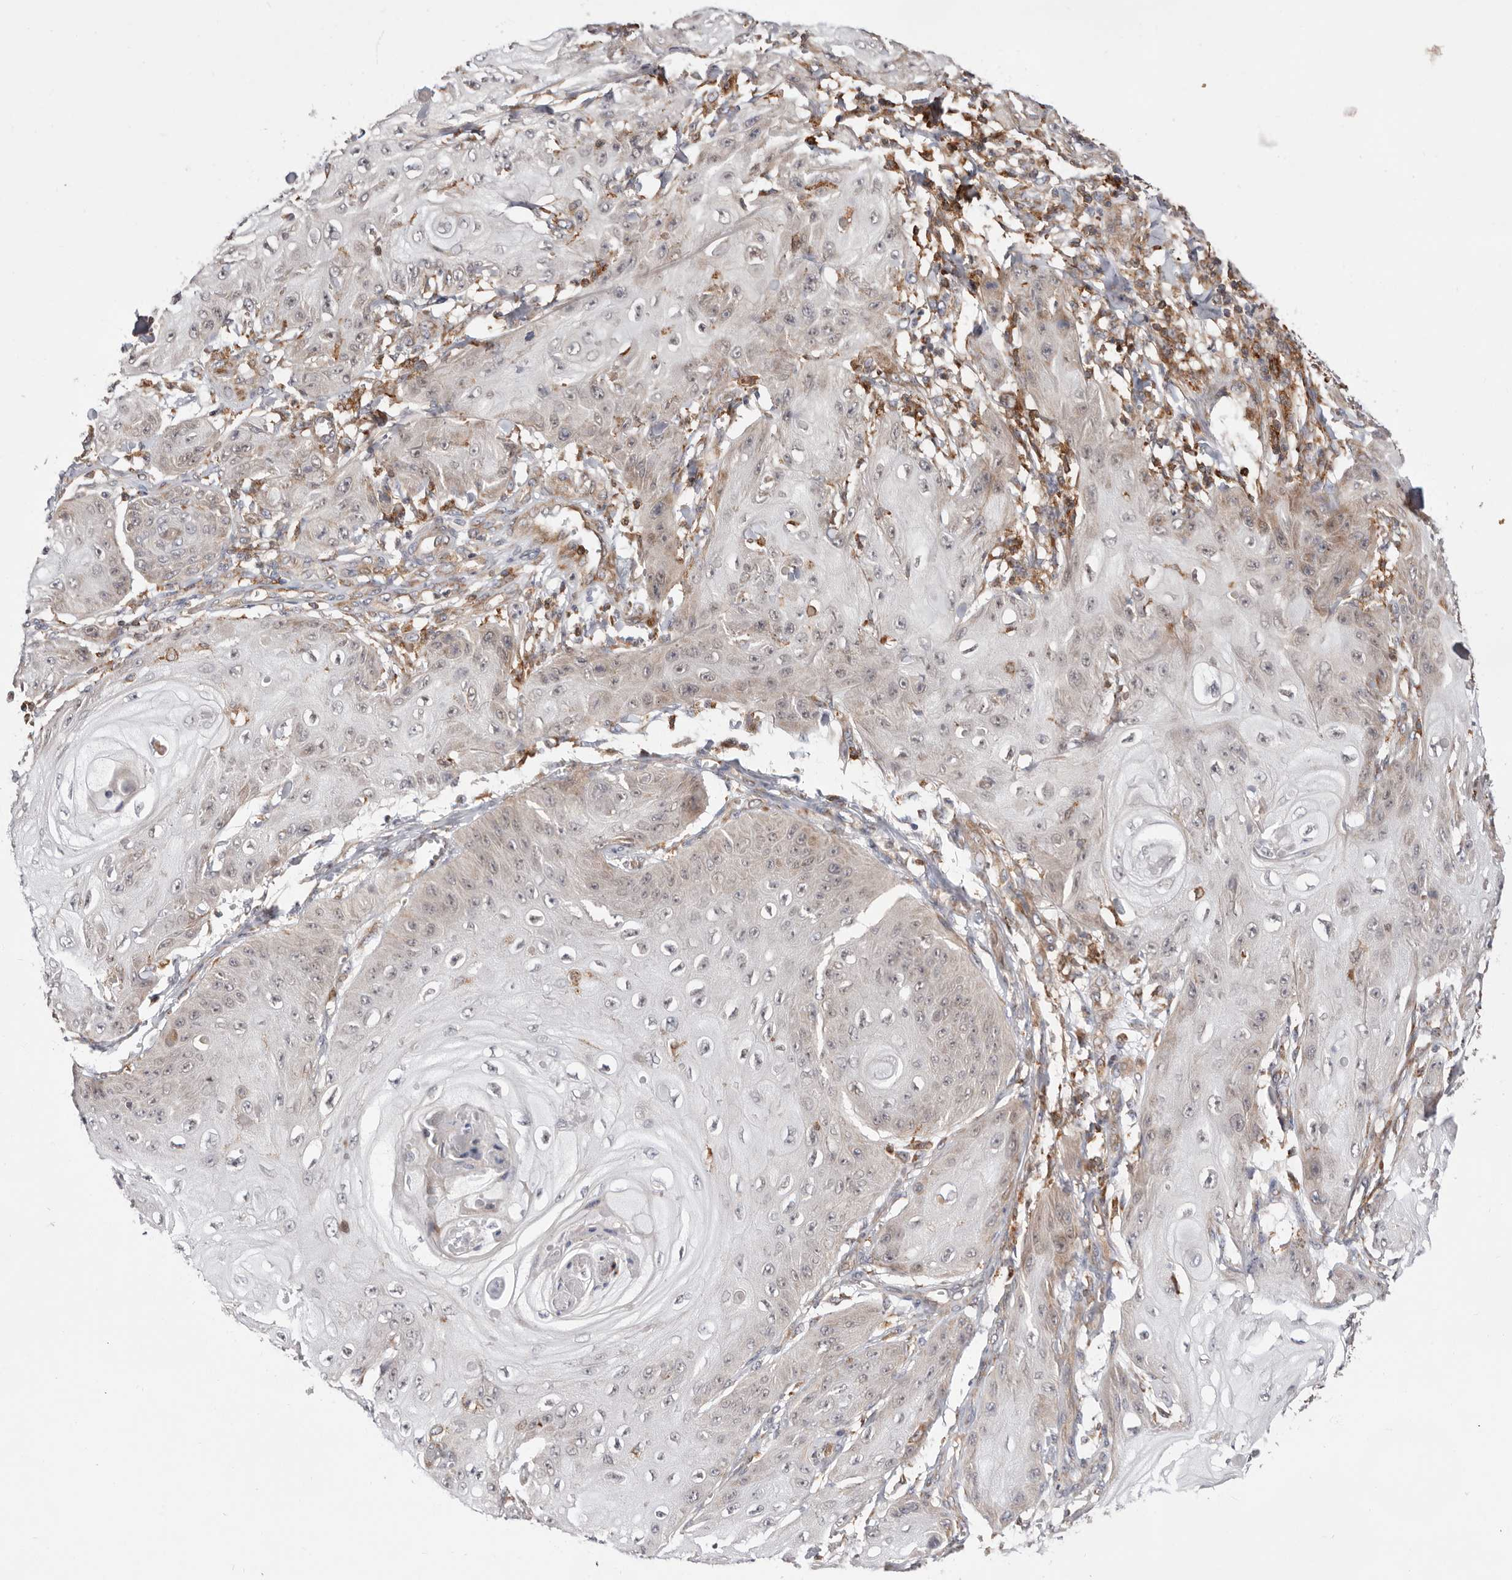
{"staining": {"intensity": "negative", "quantity": "none", "location": "none"}, "tissue": "skin cancer", "cell_type": "Tumor cells", "image_type": "cancer", "snomed": [{"axis": "morphology", "description": "Squamous cell carcinoma, NOS"}, {"axis": "topography", "description": "Skin"}], "caption": "Tumor cells show no significant expression in squamous cell carcinoma (skin).", "gene": "RNF213", "patient": {"sex": "male", "age": 74}}